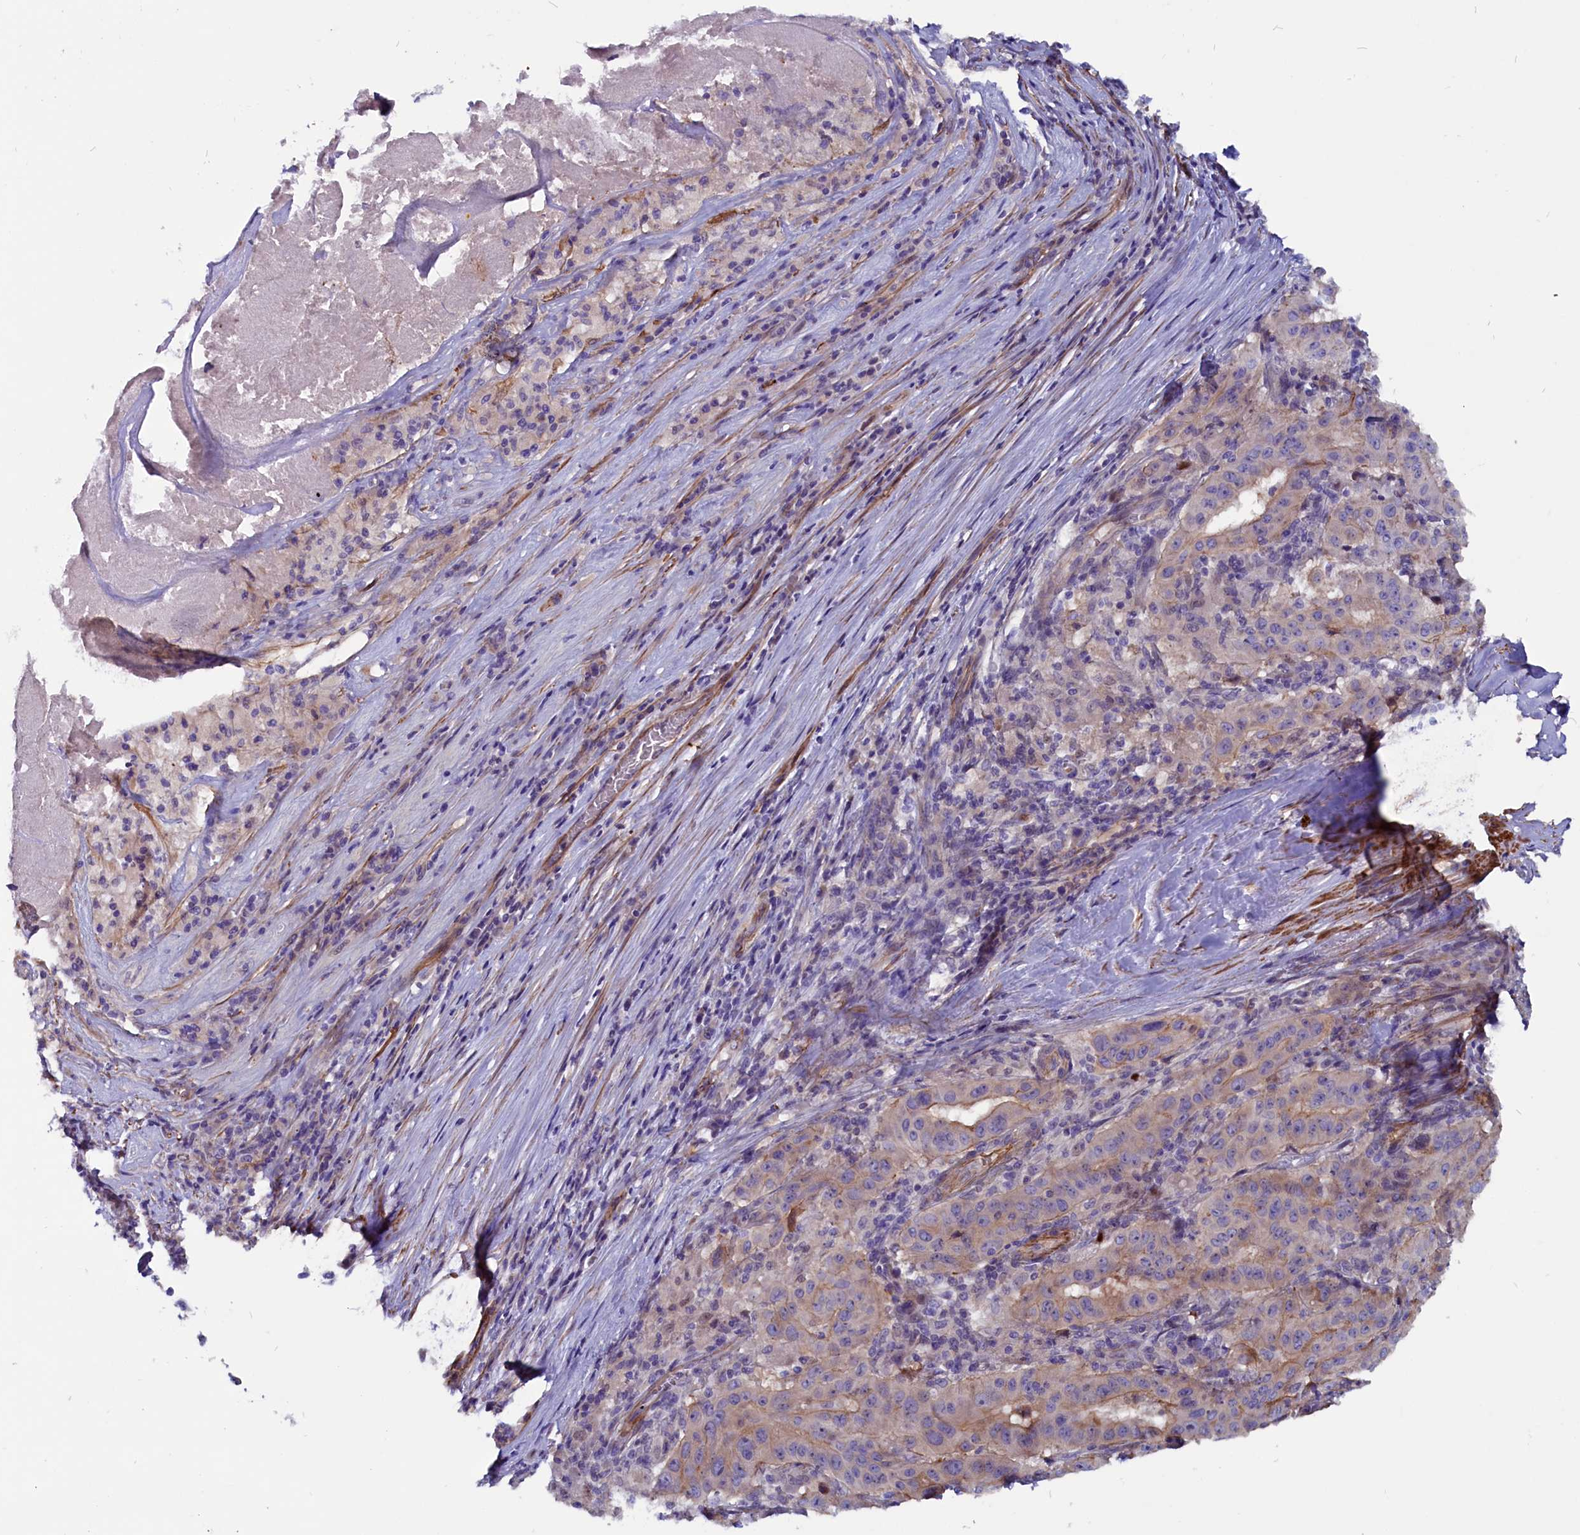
{"staining": {"intensity": "weak", "quantity": "<25%", "location": "cytoplasmic/membranous"}, "tissue": "pancreatic cancer", "cell_type": "Tumor cells", "image_type": "cancer", "snomed": [{"axis": "morphology", "description": "Adenocarcinoma, NOS"}, {"axis": "topography", "description": "Pancreas"}], "caption": "DAB (3,3'-diaminobenzidine) immunohistochemical staining of pancreatic cancer (adenocarcinoma) reveals no significant positivity in tumor cells.", "gene": "ZNF749", "patient": {"sex": "male", "age": 63}}